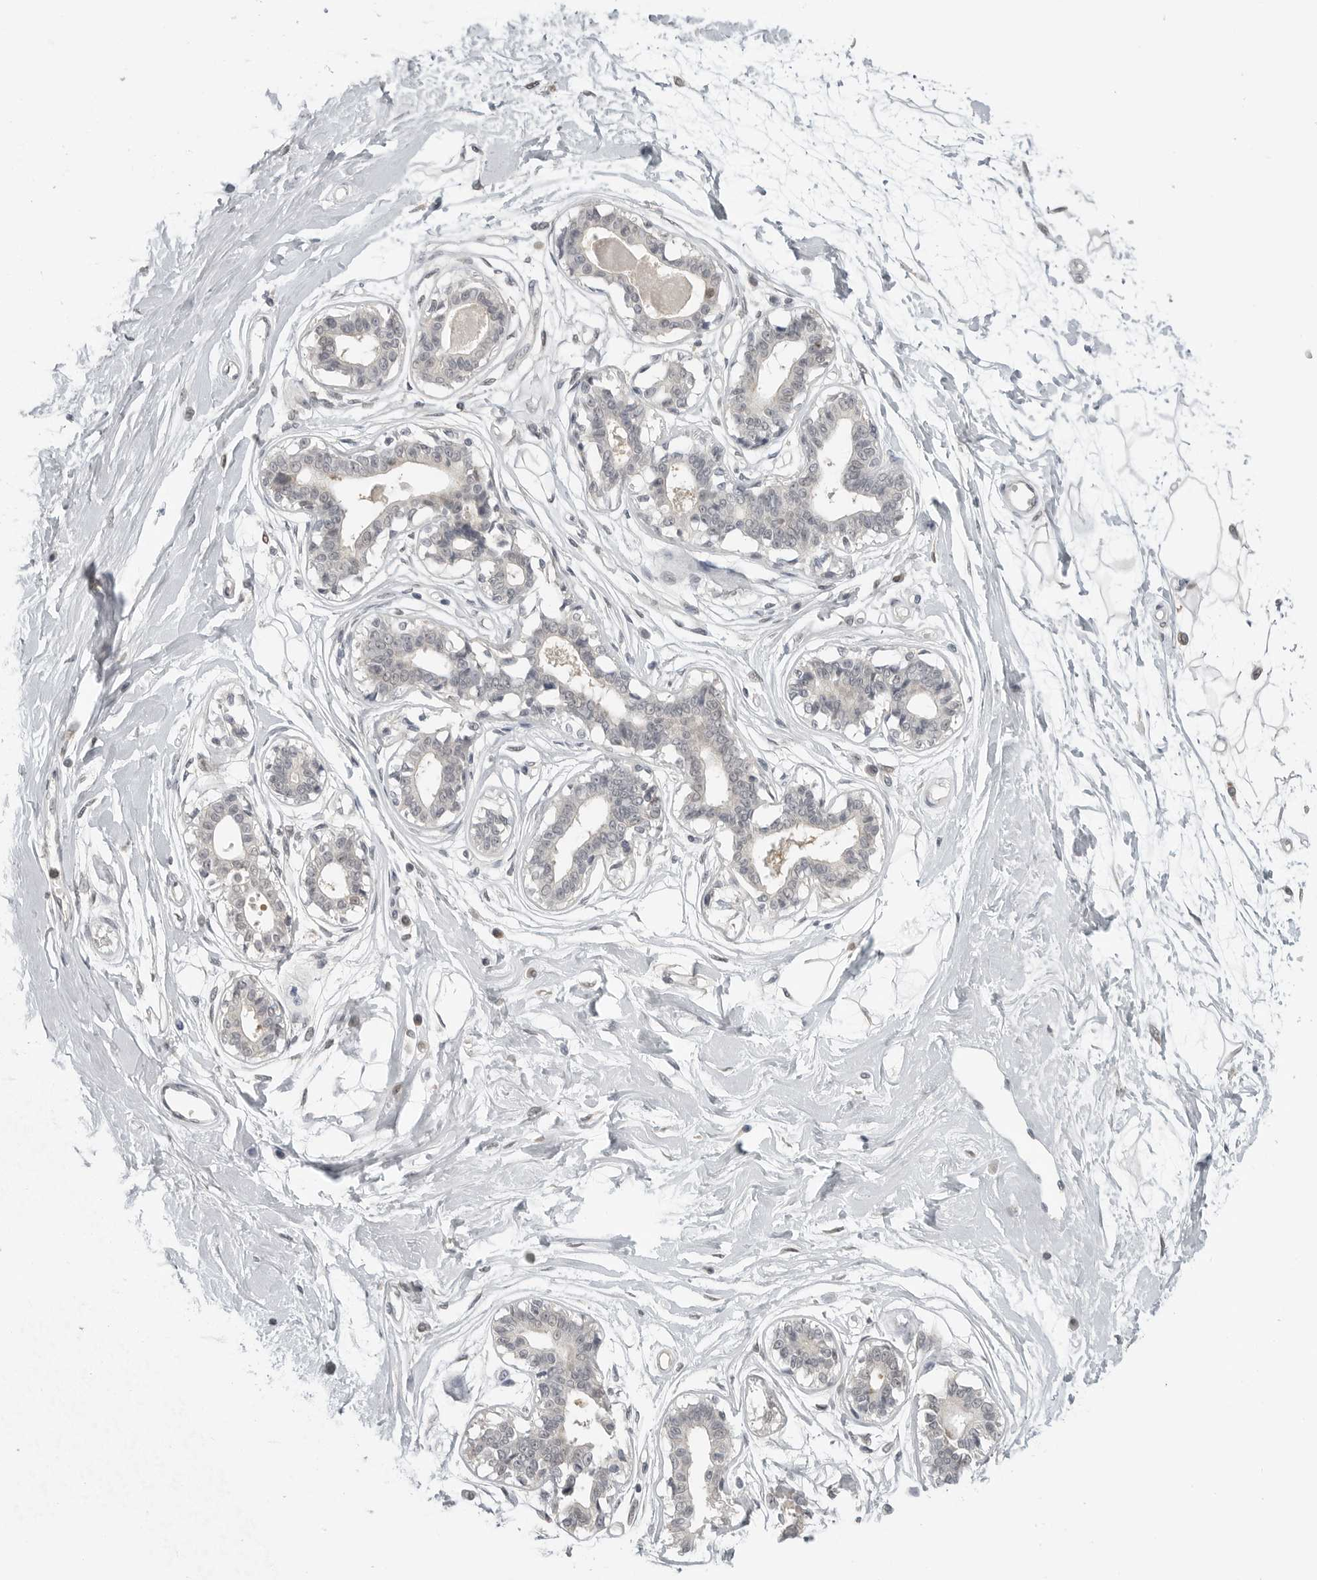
{"staining": {"intensity": "weak", "quantity": ">75%", "location": "nuclear"}, "tissue": "breast", "cell_type": "Adipocytes", "image_type": "normal", "snomed": [{"axis": "morphology", "description": "Normal tissue, NOS"}, {"axis": "topography", "description": "Breast"}], "caption": "This image shows unremarkable breast stained with immunohistochemistry to label a protein in brown. The nuclear of adipocytes show weak positivity for the protein. Nuclei are counter-stained blue.", "gene": "CTIF", "patient": {"sex": "female", "age": 45}}